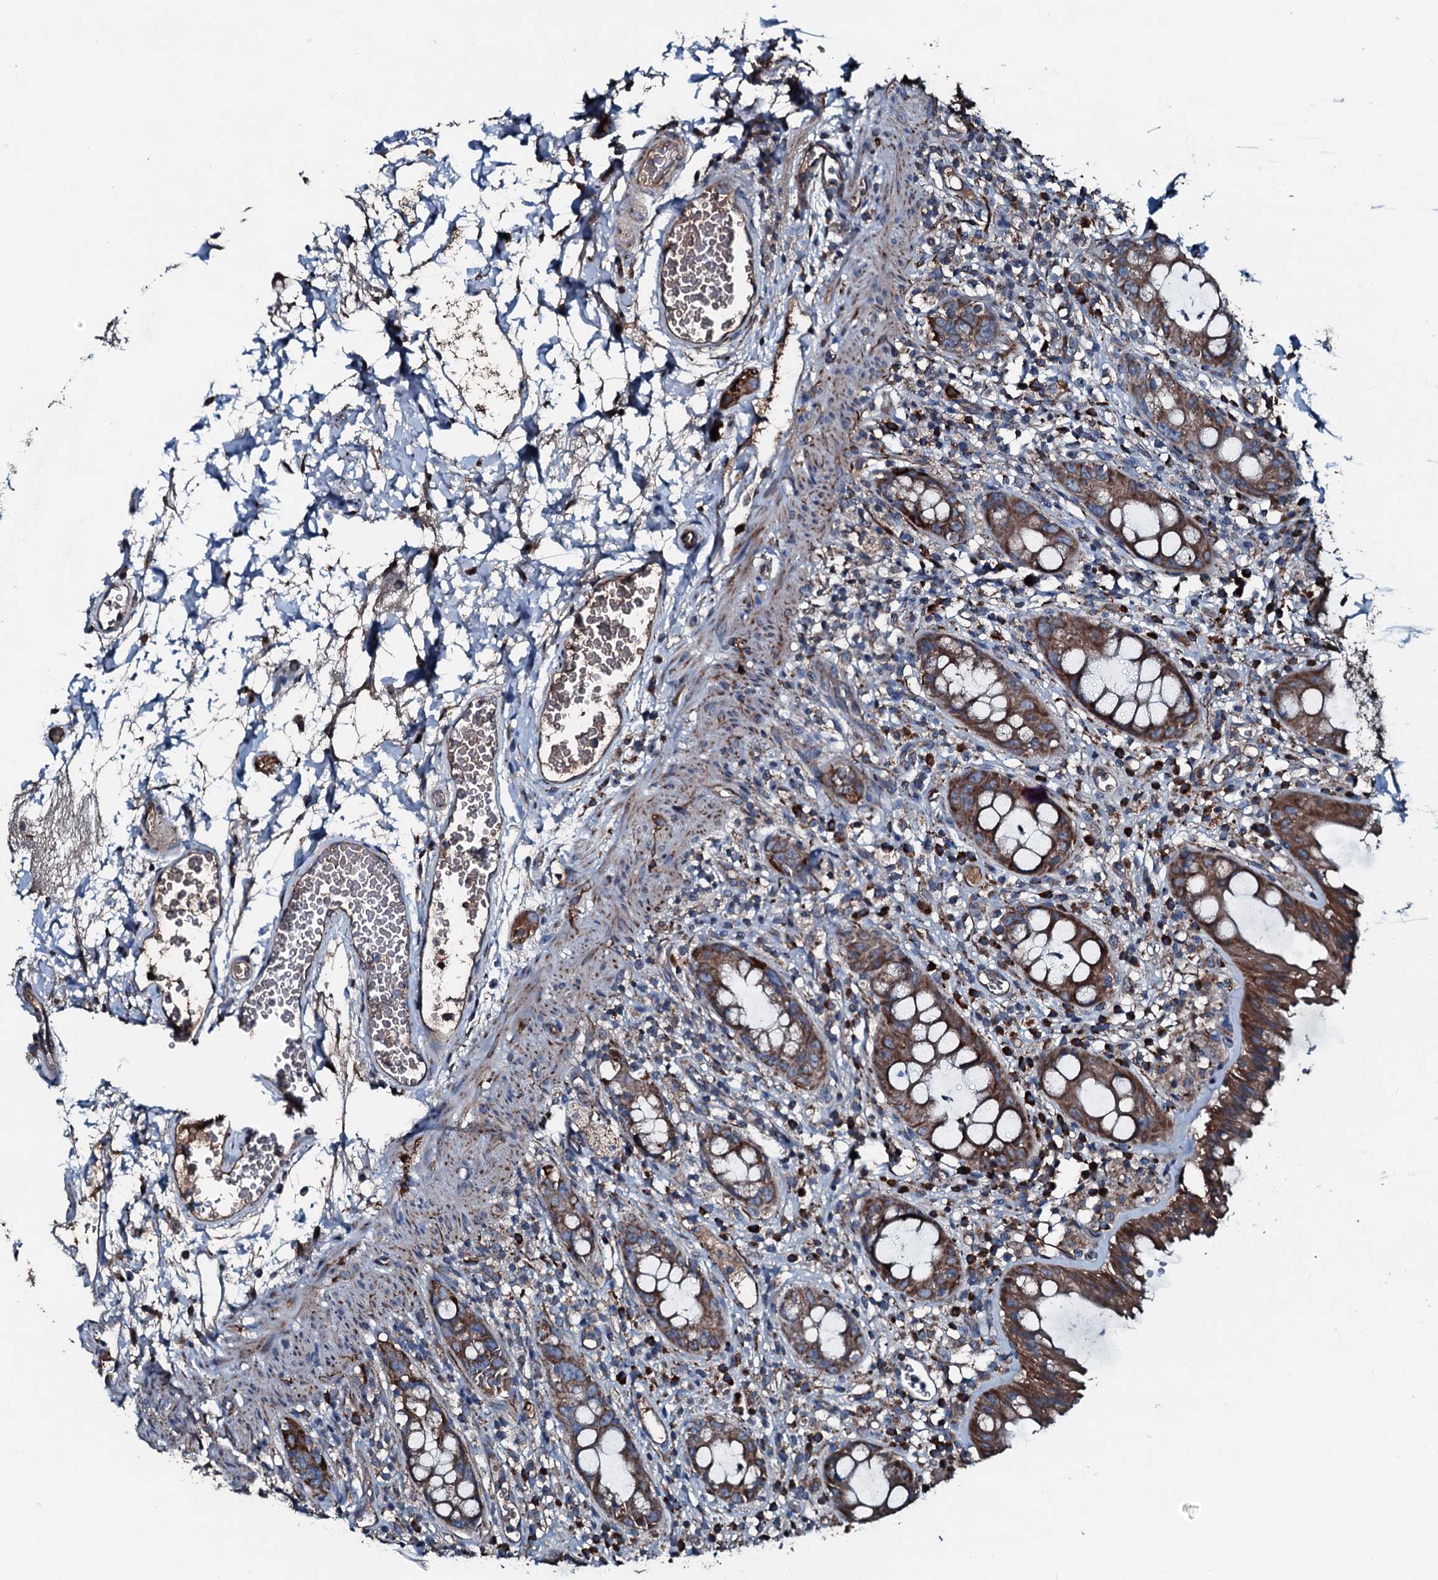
{"staining": {"intensity": "strong", "quantity": ">75%", "location": "cytoplasmic/membranous"}, "tissue": "rectum", "cell_type": "Glandular cells", "image_type": "normal", "snomed": [{"axis": "morphology", "description": "Normal tissue, NOS"}, {"axis": "topography", "description": "Rectum"}], "caption": "The photomicrograph displays immunohistochemical staining of benign rectum. There is strong cytoplasmic/membranous expression is seen in about >75% of glandular cells. The staining was performed using DAB (3,3'-diaminobenzidine) to visualize the protein expression in brown, while the nuclei were stained in blue with hematoxylin (Magnification: 20x).", "gene": "ACSS3", "patient": {"sex": "female", "age": 57}}